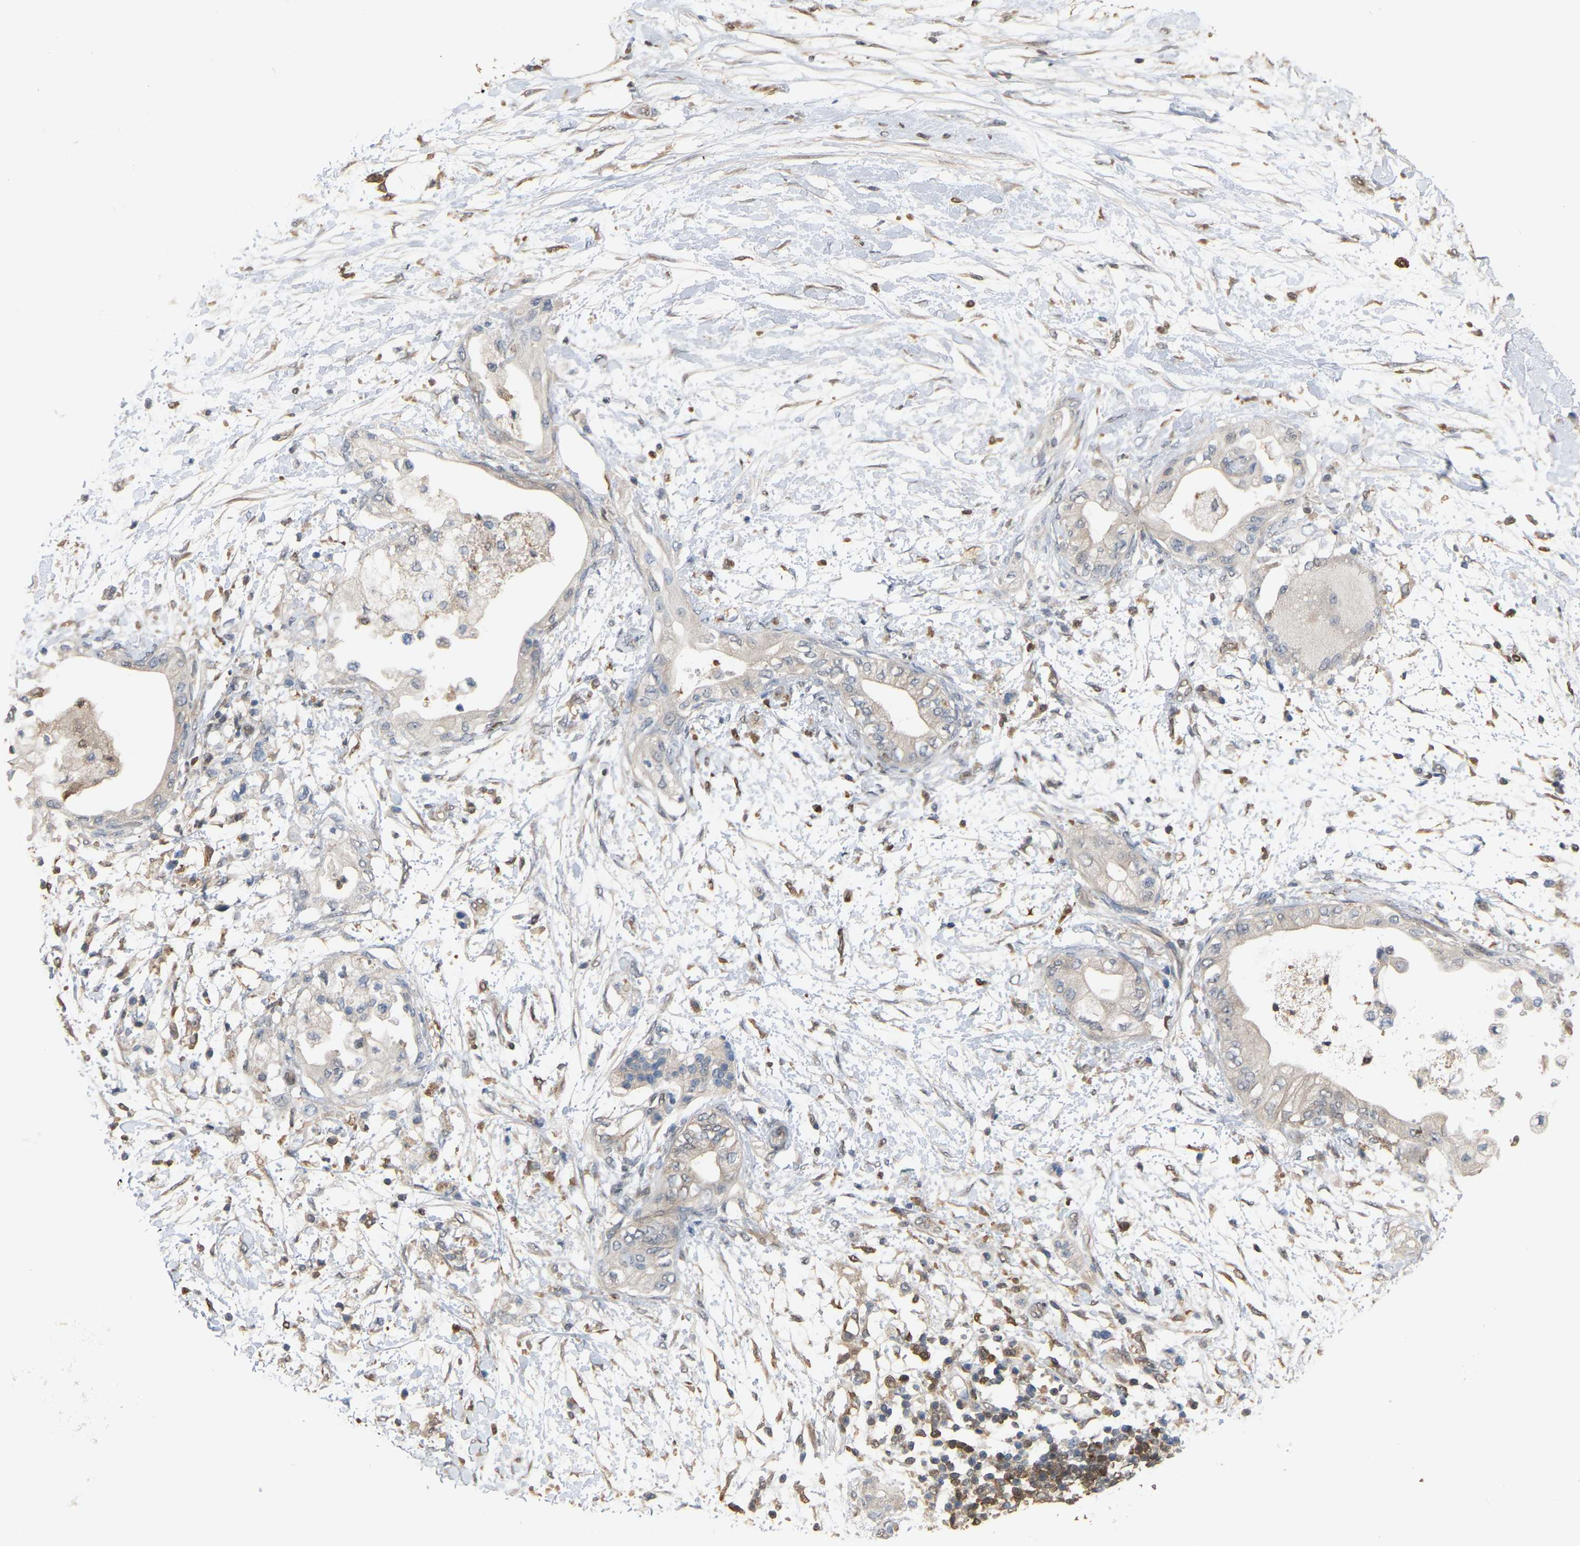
{"staining": {"intensity": "weak", "quantity": "25%-75%", "location": "cytoplasmic/membranous"}, "tissue": "adipose tissue", "cell_type": "Adipocytes", "image_type": "normal", "snomed": [{"axis": "morphology", "description": "Normal tissue, NOS"}, {"axis": "morphology", "description": "Adenocarcinoma, NOS"}, {"axis": "topography", "description": "Duodenum"}, {"axis": "topography", "description": "Peripheral nerve tissue"}], "caption": "Immunohistochemical staining of normal adipose tissue displays weak cytoplasmic/membranous protein expression in about 25%-75% of adipocytes. (brown staining indicates protein expression, while blue staining denotes nuclei).", "gene": "MTPN", "patient": {"sex": "female", "age": 60}}